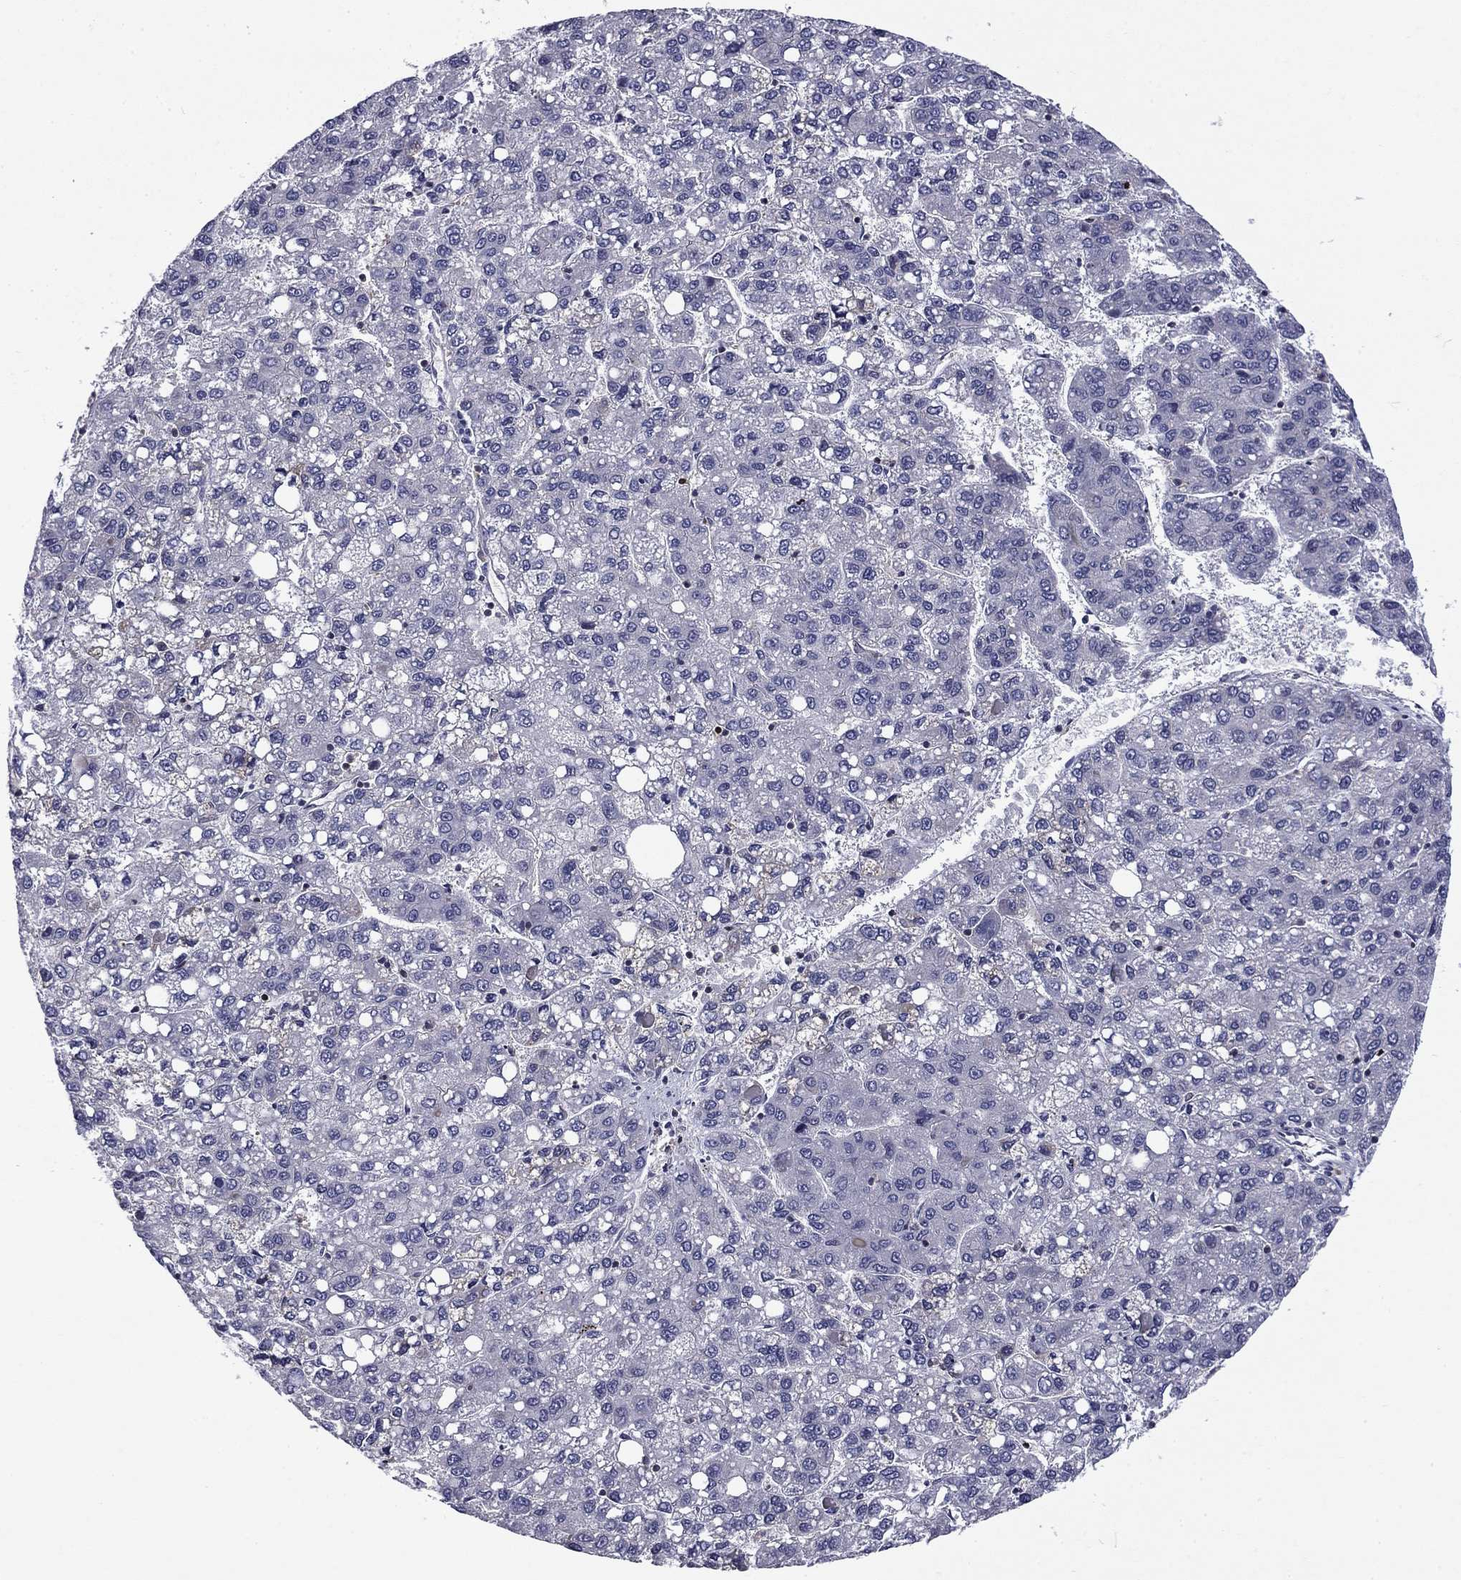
{"staining": {"intensity": "negative", "quantity": "none", "location": "none"}, "tissue": "liver cancer", "cell_type": "Tumor cells", "image_type": "cancer", "snomed": [{"axis": "morphology", "description": "Carcinoma, Hepatocellular, NOS"}, {"axis": "topography", "description": "Liver"}], "caption": "Liver cancer (hepatocellular carcinoma) was stained to show a protein in brown. There is no significant positivity in tumor cells. (DAB (3,3'-diaminobenzidine) immunohistochemistry visualized using brightfield microscopy, high magnification).", "gene": "ARHGAP45", "patient": {"sex": "female", "age": 82}}